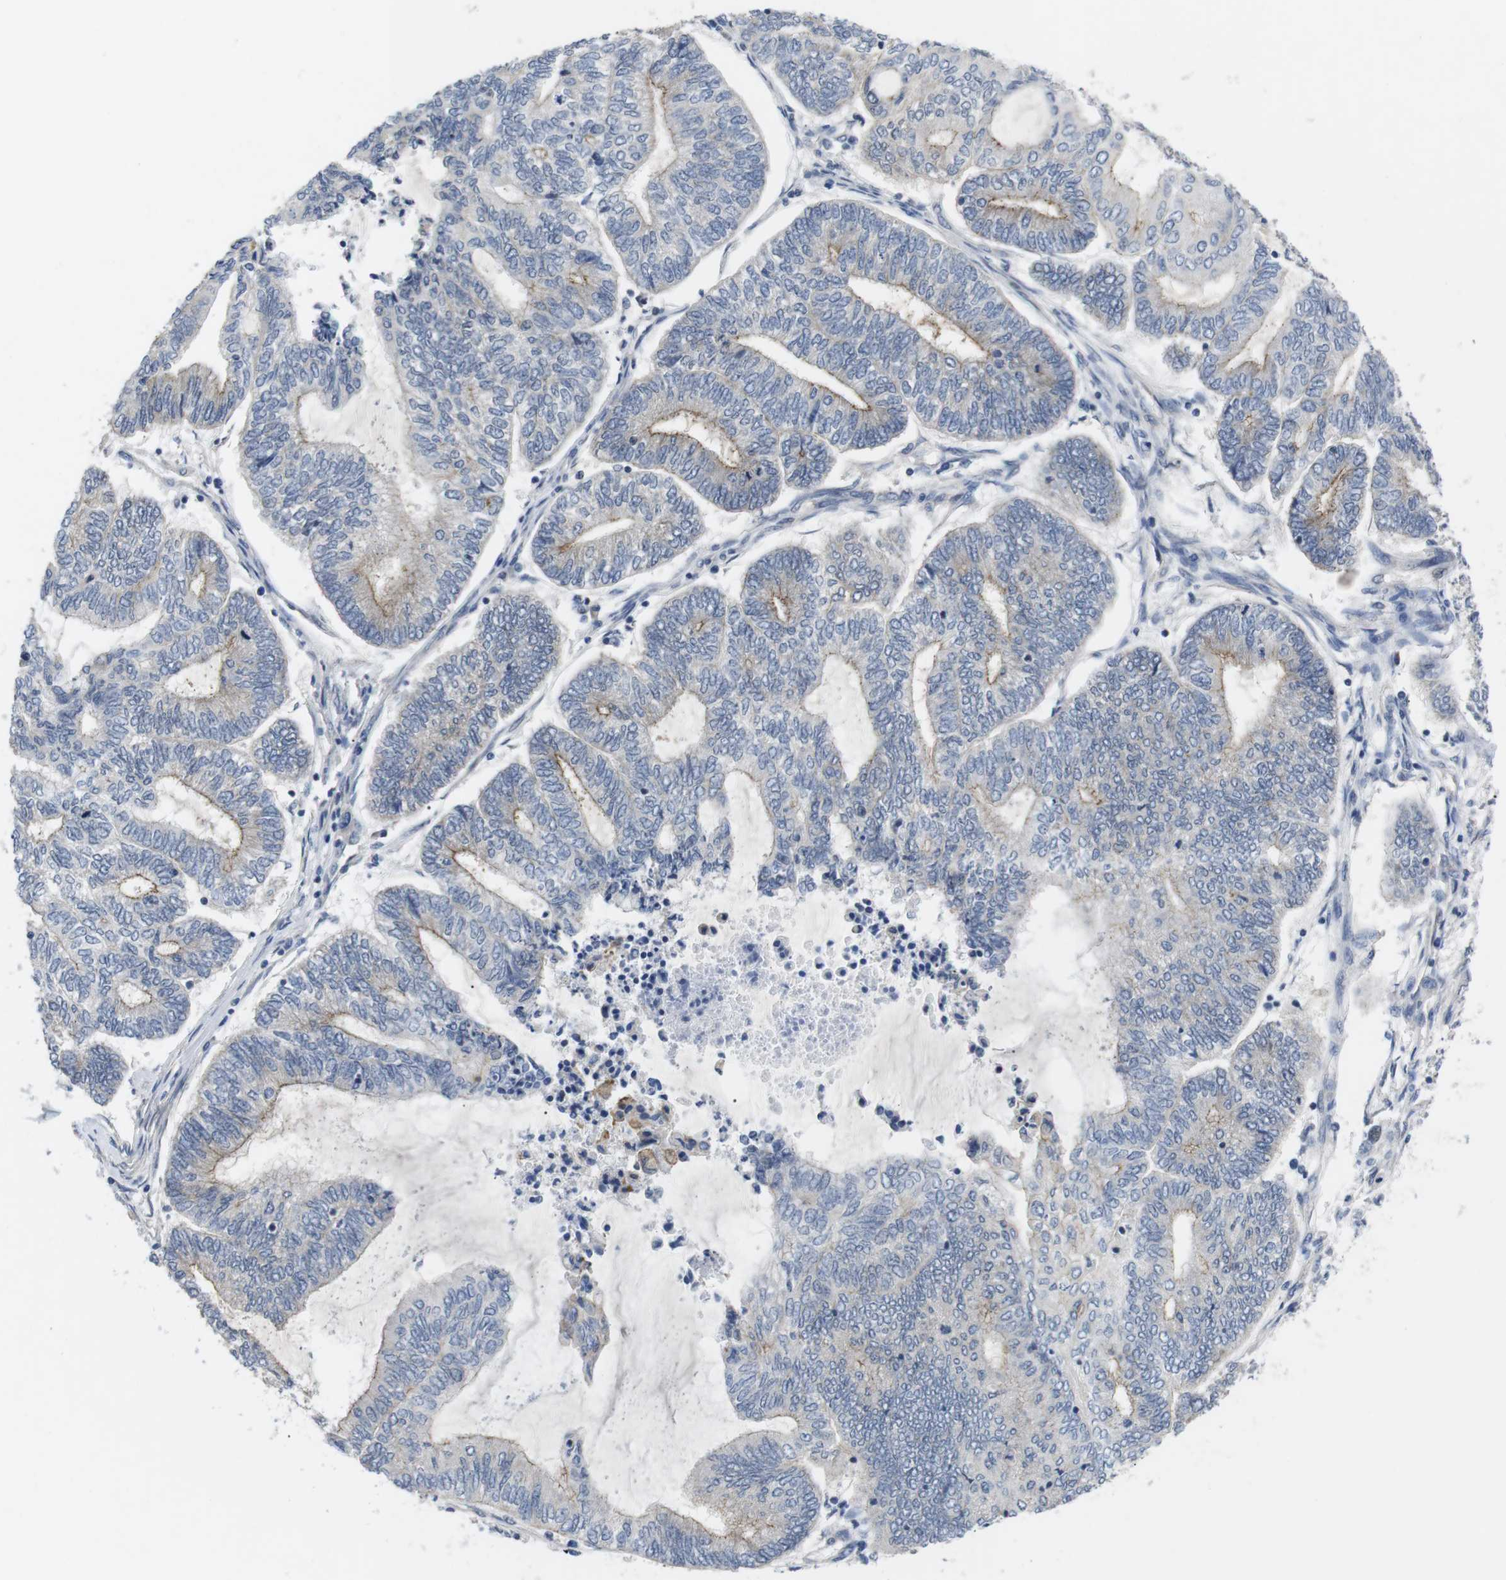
{"staining": {"intensity": "moderate", "quantity": "<25%", "location": "cytoplasmic/membranous"}, "tissue": "endometrial cancer", "cell_type": "Tumor cells", "image_type": "cancer", "snomed": [{"axis": "morphology", "description": "Adenocarcinoma, NOS"}, {"axis": "topography", "description": "Uterus"}, {"axis": "topography", "description": "Endometrium"}], "caption": "Moderate cytoplasmic/membranous expression is appreciated in about <25% of tumor cells in endometrial adenocarcinoma. (Stains: DAB in brown, nuclei in blue, Microscopy: brightfield microscopy at high magnification).", "gene": "NECTIN1", "patient": {"sex": "female", "age": 70}}